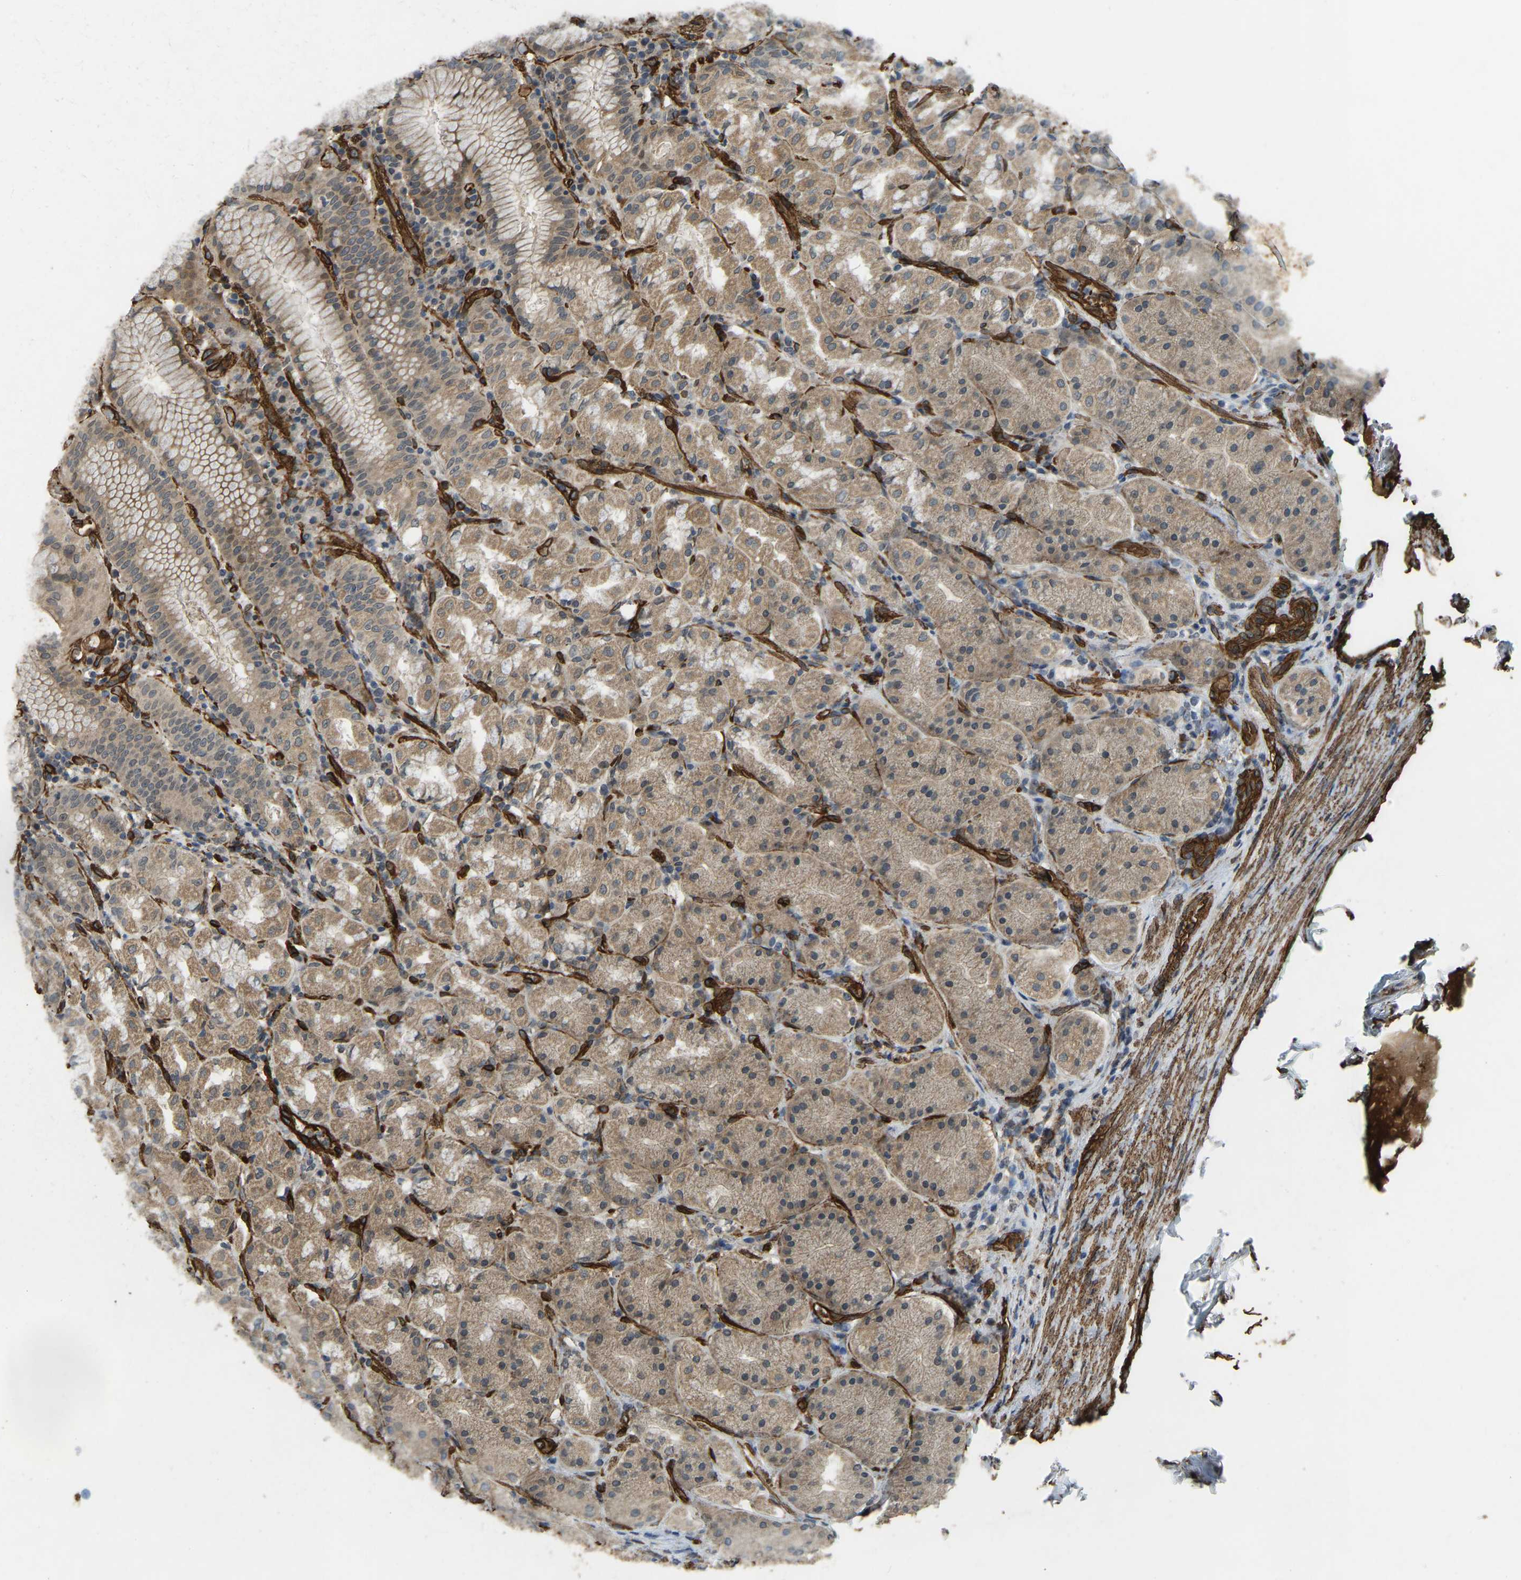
{"staining": {"intensity": "moderate", "quantity": ">75%", "location": "cytoplasmic/membranous"}, "tissue": "stomach", "cell_type": "Glandular cells", "image_type": "normal", "snomed": [{"axis": "morphology", "description": "Normal tissue, NOS"}, {"axis": "topography", "description": "Stomach"}, {"axis": "topography", "description": "Stomach, lower"}], "caption": "Brown immunohistochemical staining in normal human stomach displays moderate cytoplasmic/membranous expression in about >75% of glandular cells.", "gene": "NMB", "patient": {"sex": "female", "age": 56}}